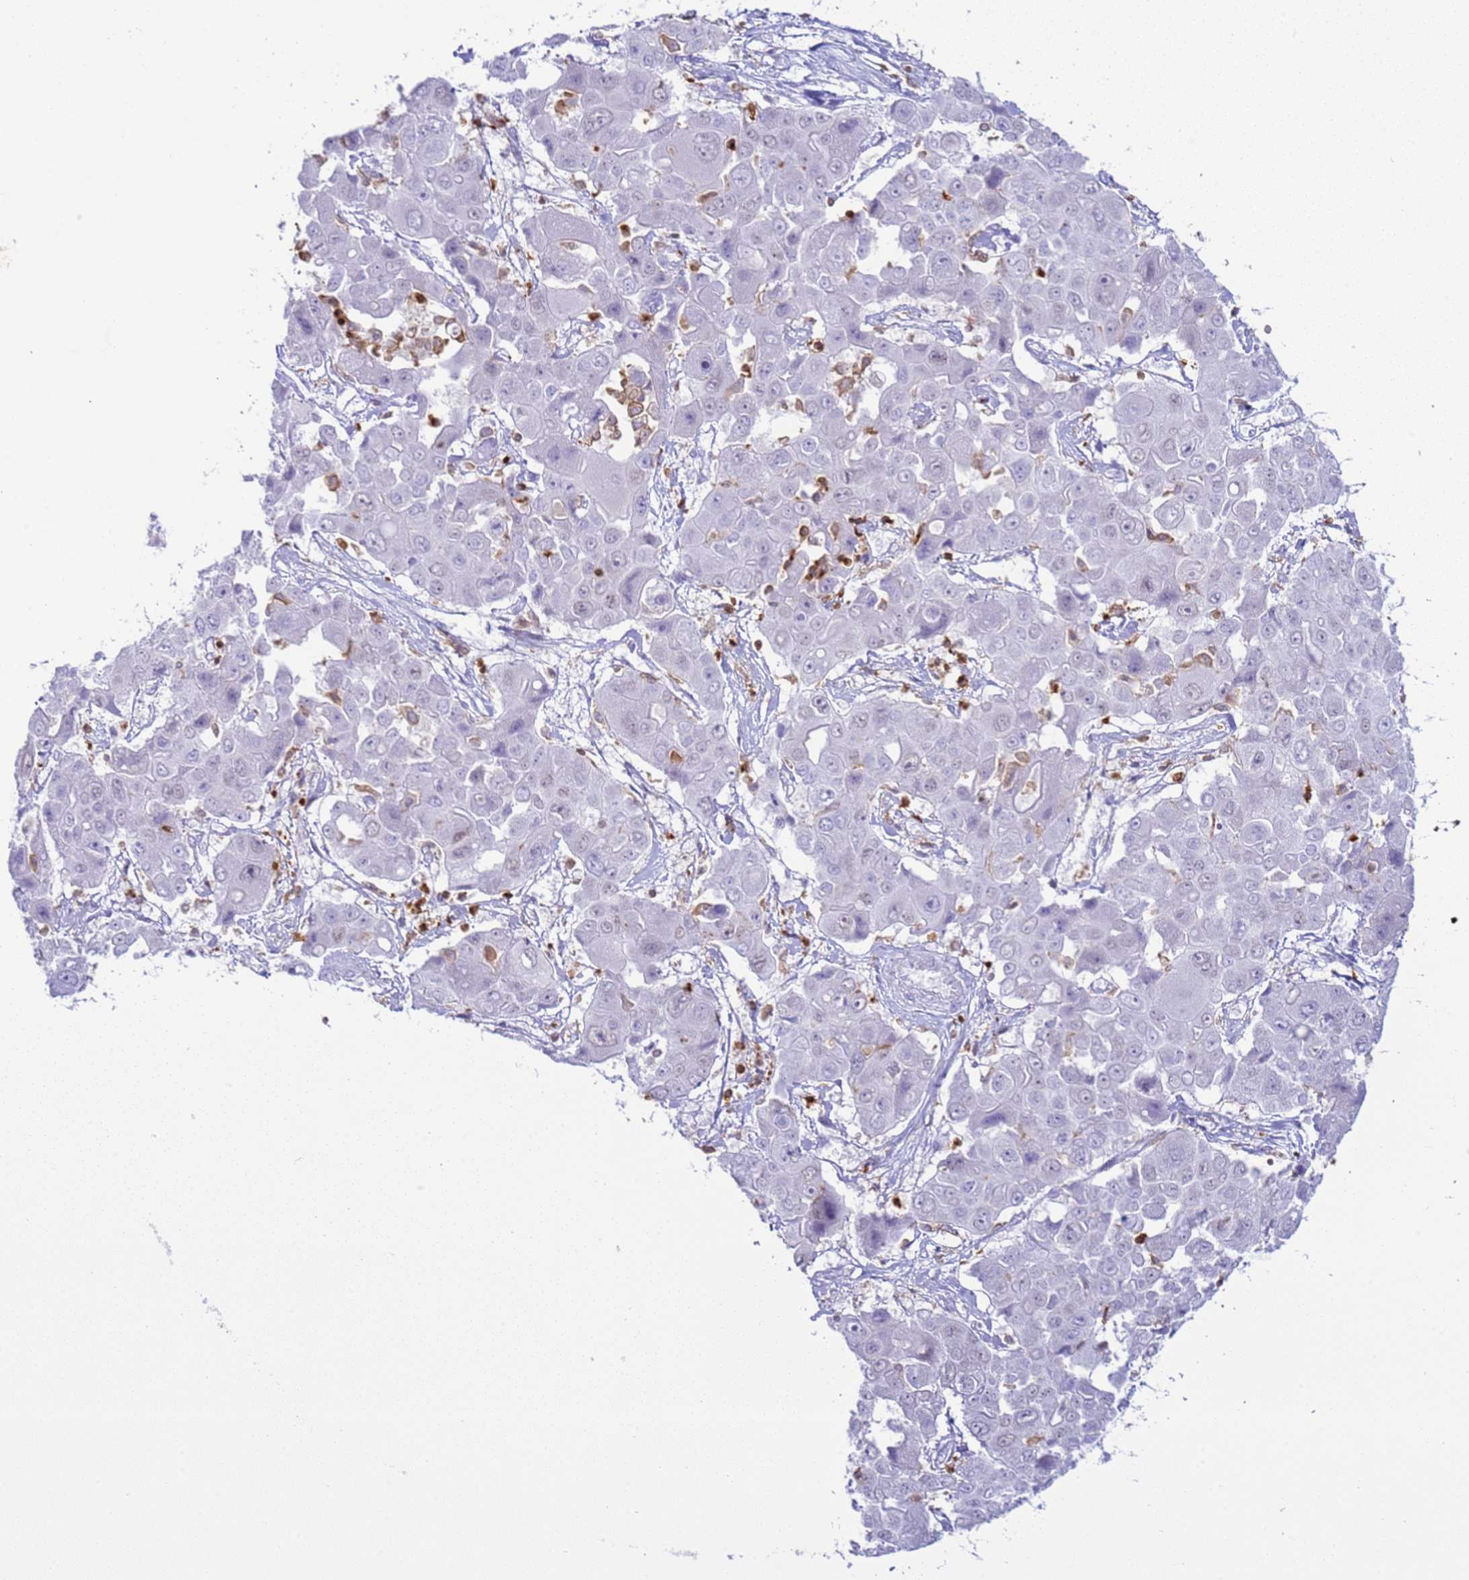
{"staining": {"intensity": "negative", "quantity": "none", "location": "none"}, "tissue": "liver cancer", "cell_type": "Tumor cells", "image_type": "cancer", "snomed": [{"axis": "morphology", "description": "Cholangiocarcinoma"}, {"axis": "topography", "description": "Liver"}], "caption": "Human liver cancer (cholangiocarcinoma) stained for a protein using immunohistochemistry demonstrates no staining in tumor cells.", "gene": "IRF5", "patient": {"sex": "male", "age": 67}}